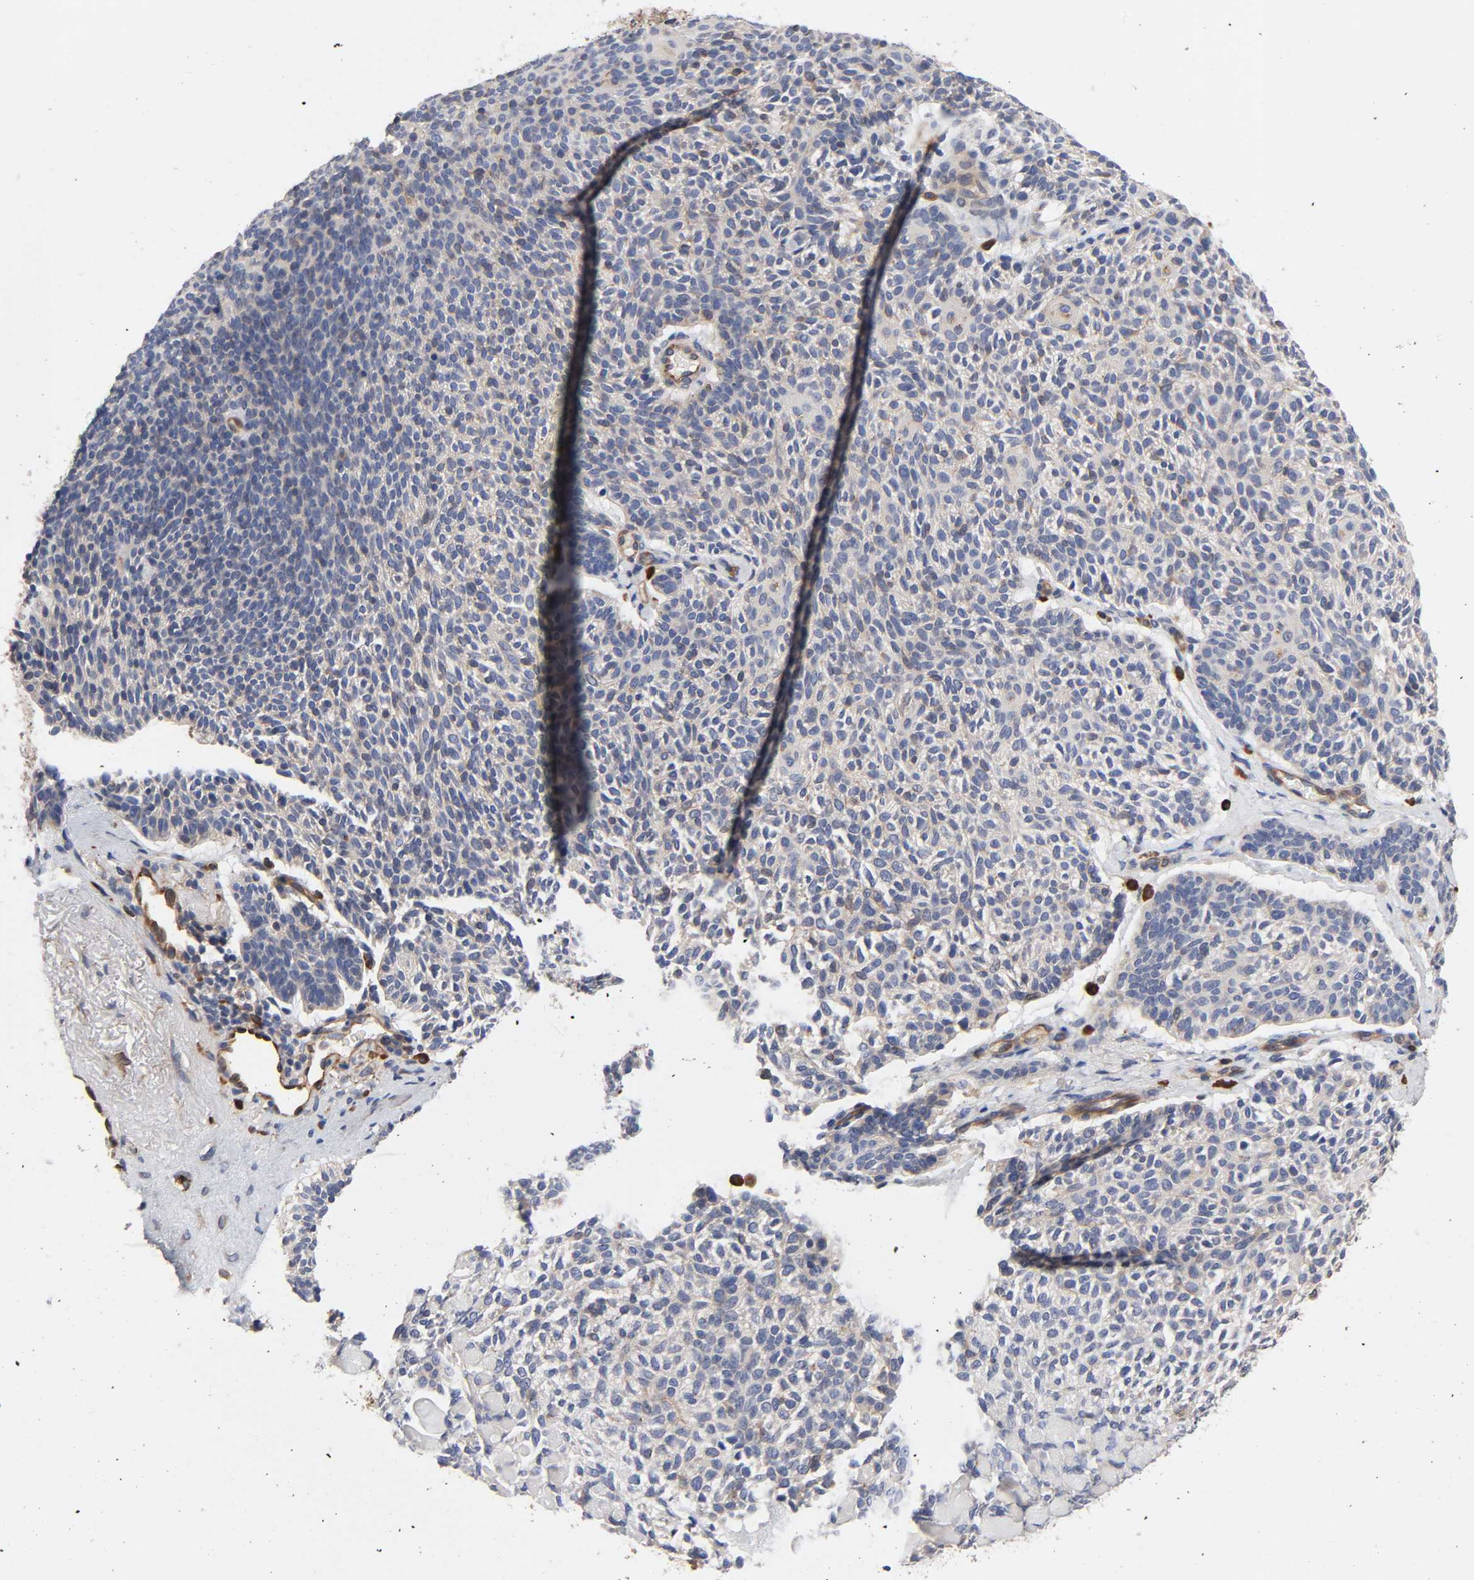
{"staining": {"intensity": "negative", "quantity": "none", "location": "none"}, "tissue": "skin cancer", "cell_type": "Tumor cells", "image_type": "cancer", "snomed": [{"axis": "morphology", "description": "Normal tissue, NOS"}, {"axis": "morphology", "description": "Basal cell carcinoma"}, {"axis": "topography", "description": "Skin"}], "caption": "The micrograph demonstrates no significant expression in tumor cells of skin cancer (basal cell carcinoma).", "gene": "RAB13", "patient": {"sex": "female", "age": 70}}